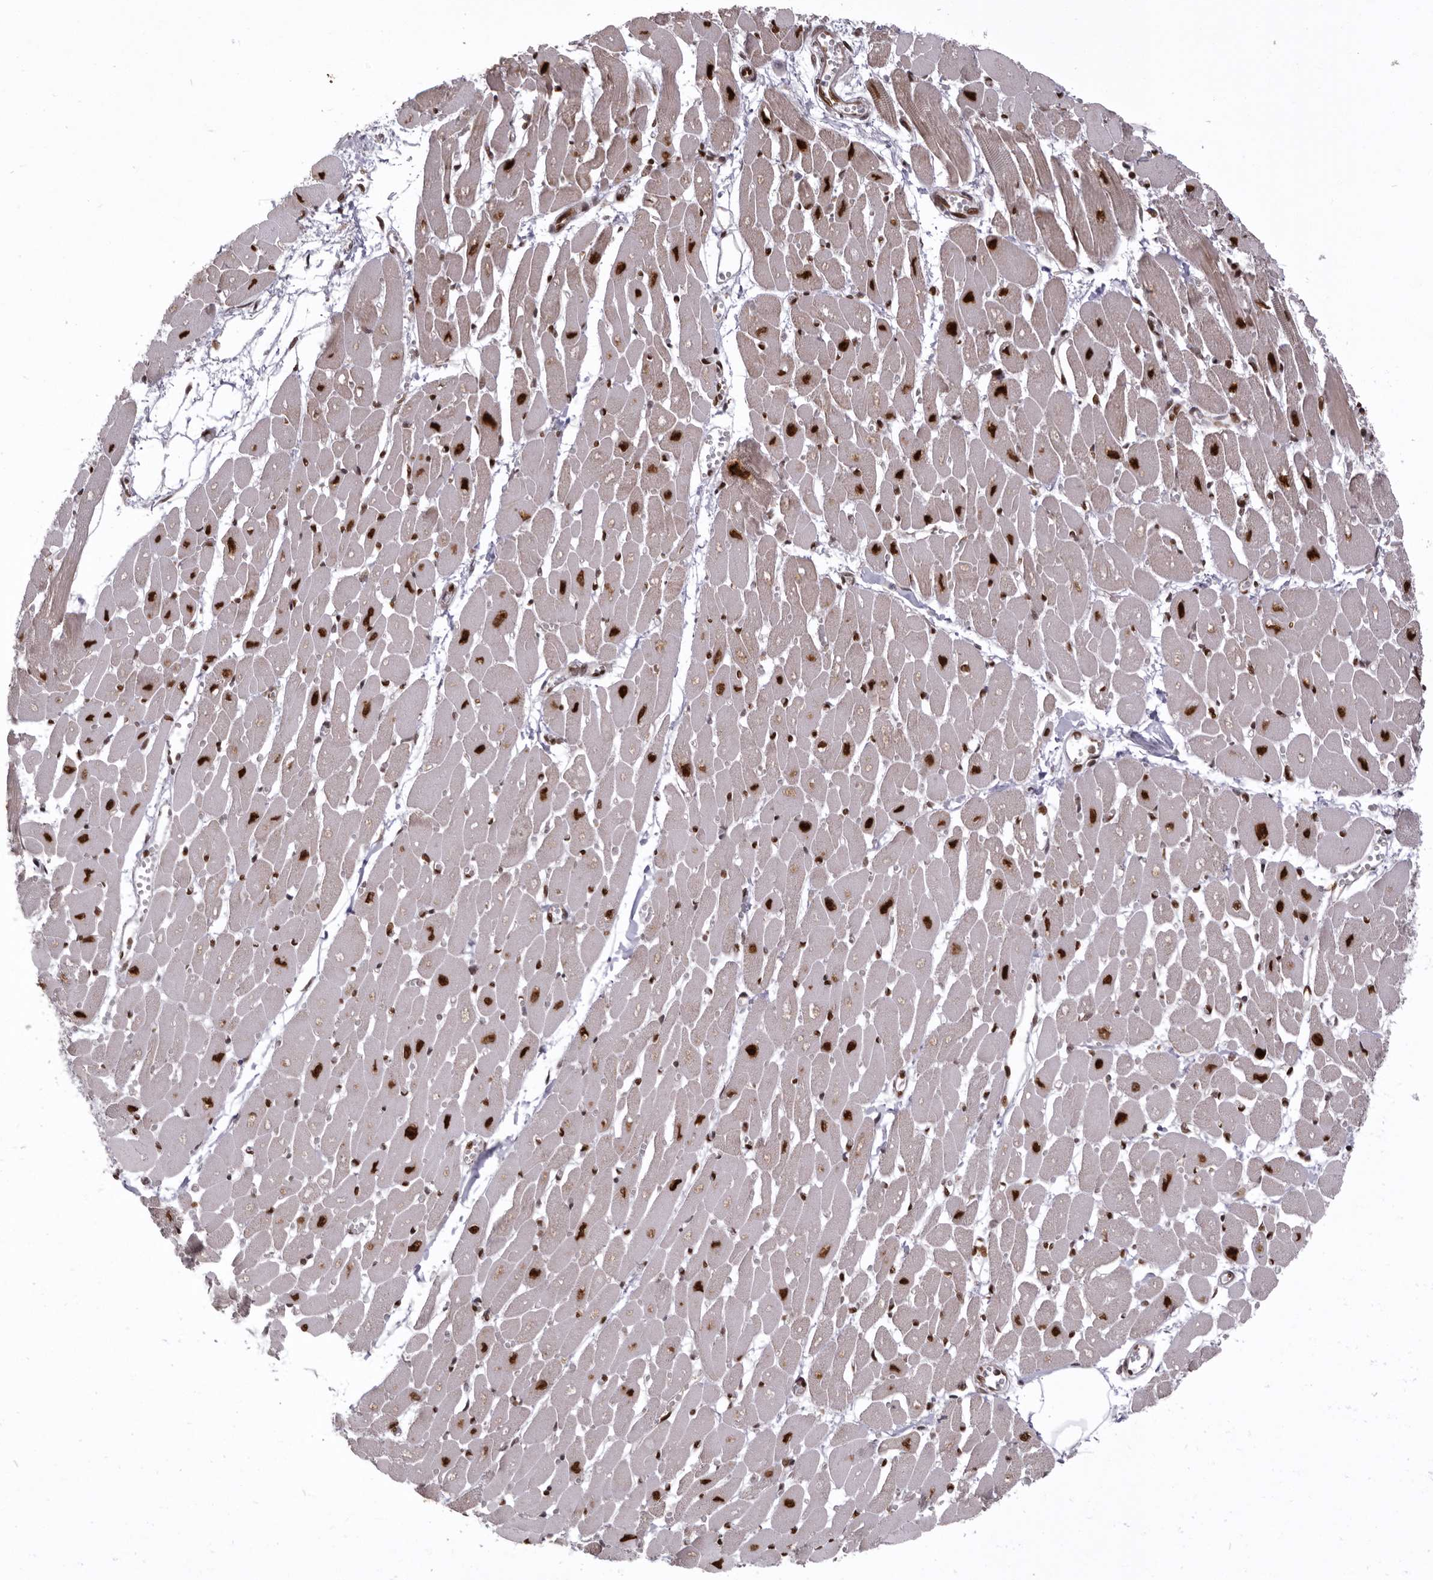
{"staining": {"intensity": "strong", "quantity": ">75%", "location": "nuclear"}, "tissue": "heart muscle", "cell_type": "Cardiomyocytes", "image_type": "normal", "snomed": [{"axis": "morphology", "description": "Normal tissue, NOS"}, {"axis": "topography", "description": "Heart"}], "caption": "Immunohistochemical staining of unremarkable heart muscle reveals high levels of strong nuclear staining in approximately >75% of cardiomyocytes.", "gene": "CHTOP", "patient": {"sex": "female", "age": 54}}